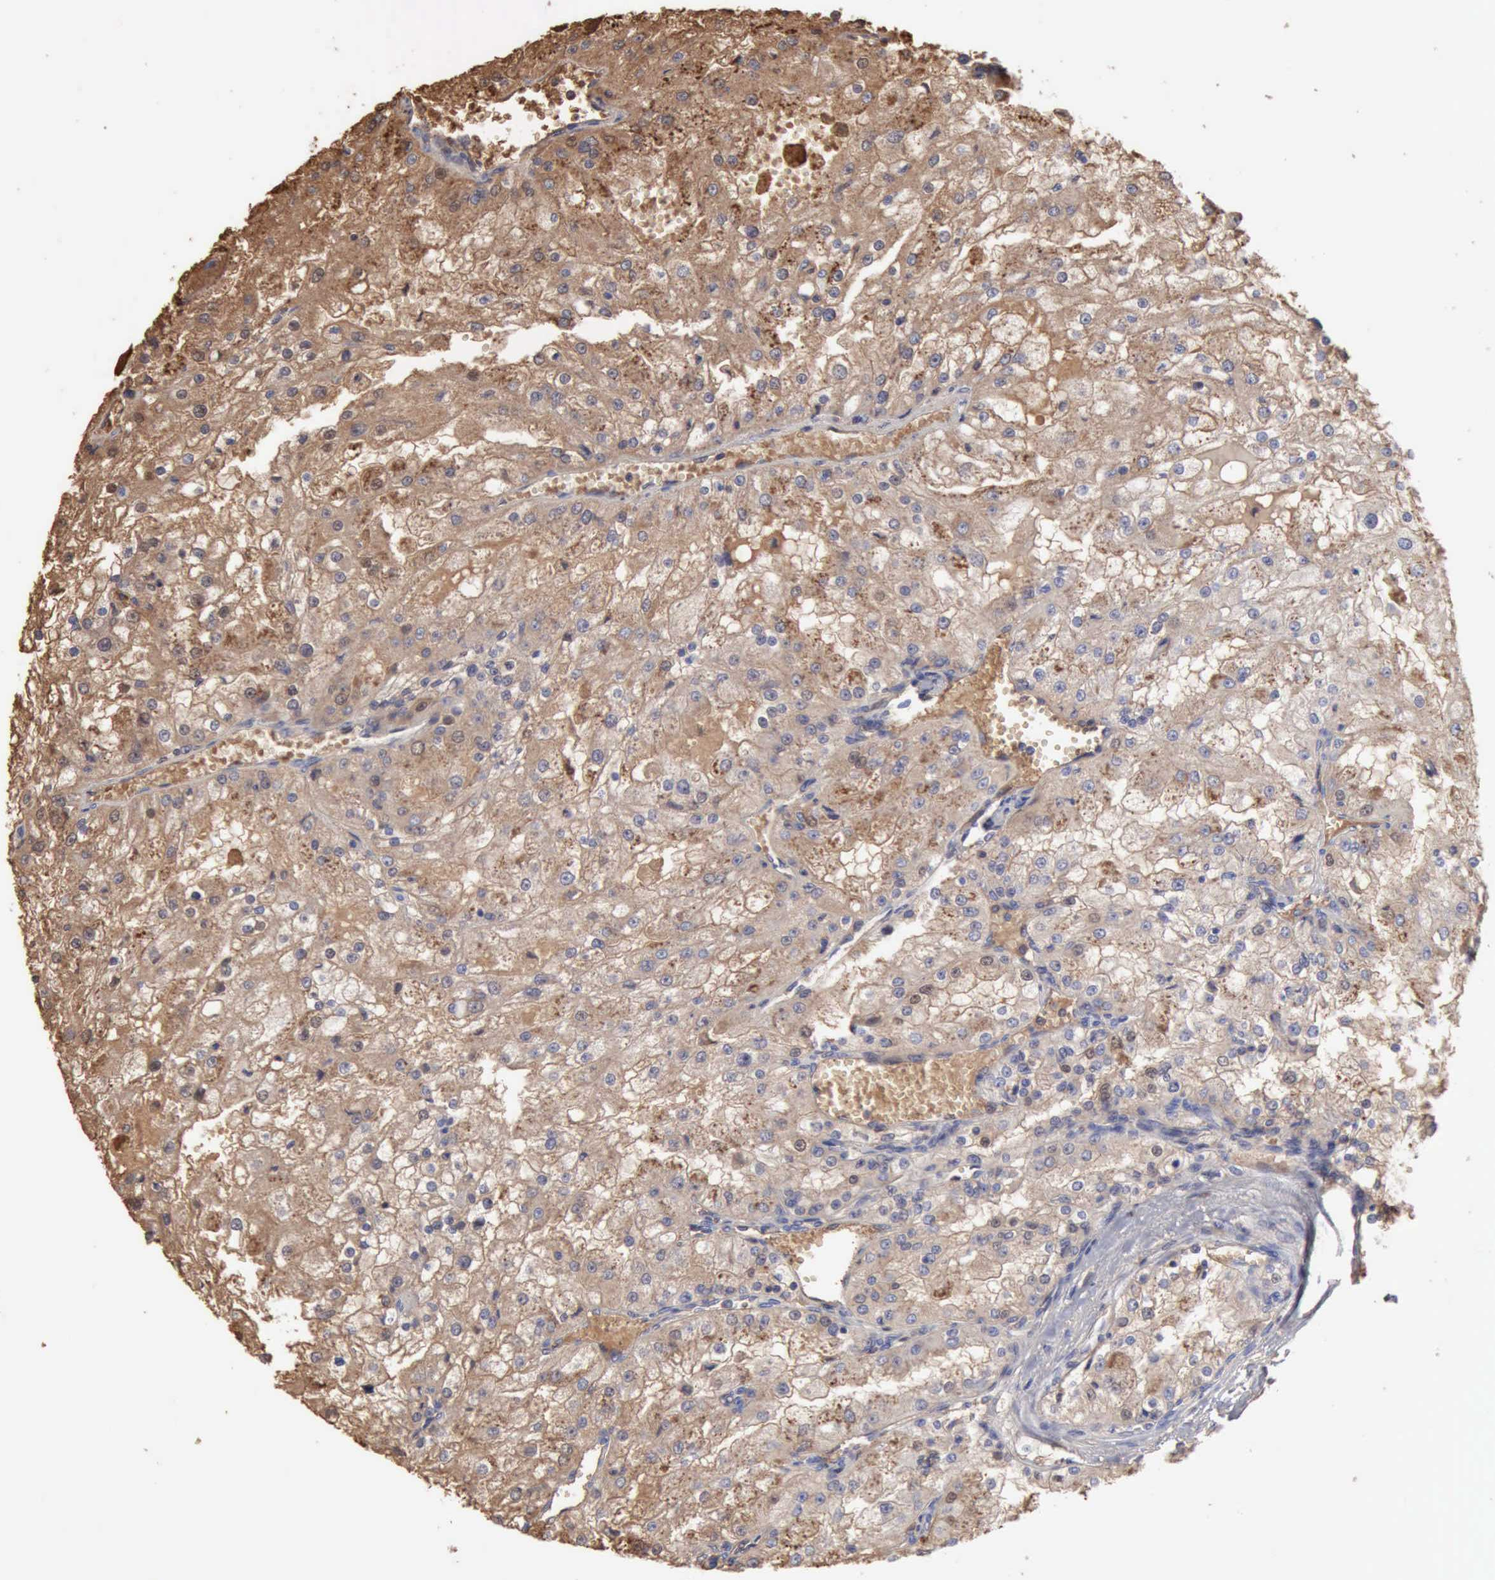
{"staining": {"intensity": "weak", "quantity": "25%-75%", "location": "cytoplasmic/membranous"}, "tissue": "renal cancer", "cell_type": "Tumor cells", "image_type": "cancer", "snomed": [{"axis": "morphology", "description": "Adenocarcinoma, NOS"}, {"axis": "topography", "description": "Kidney"}], "caption": "Immunohistochemistry (IHC) (DAB (3,3'-diaminobenzidine)) staining of human renal cancer (adenocarcinoma) reveals weak cytoplasmic/membranous protein staining in approximately 25%-75% of tumor cells. Nuclei are stained in blue.", "gene": "SERPINA1", "patient": {"sex": "female", "age": 74}}